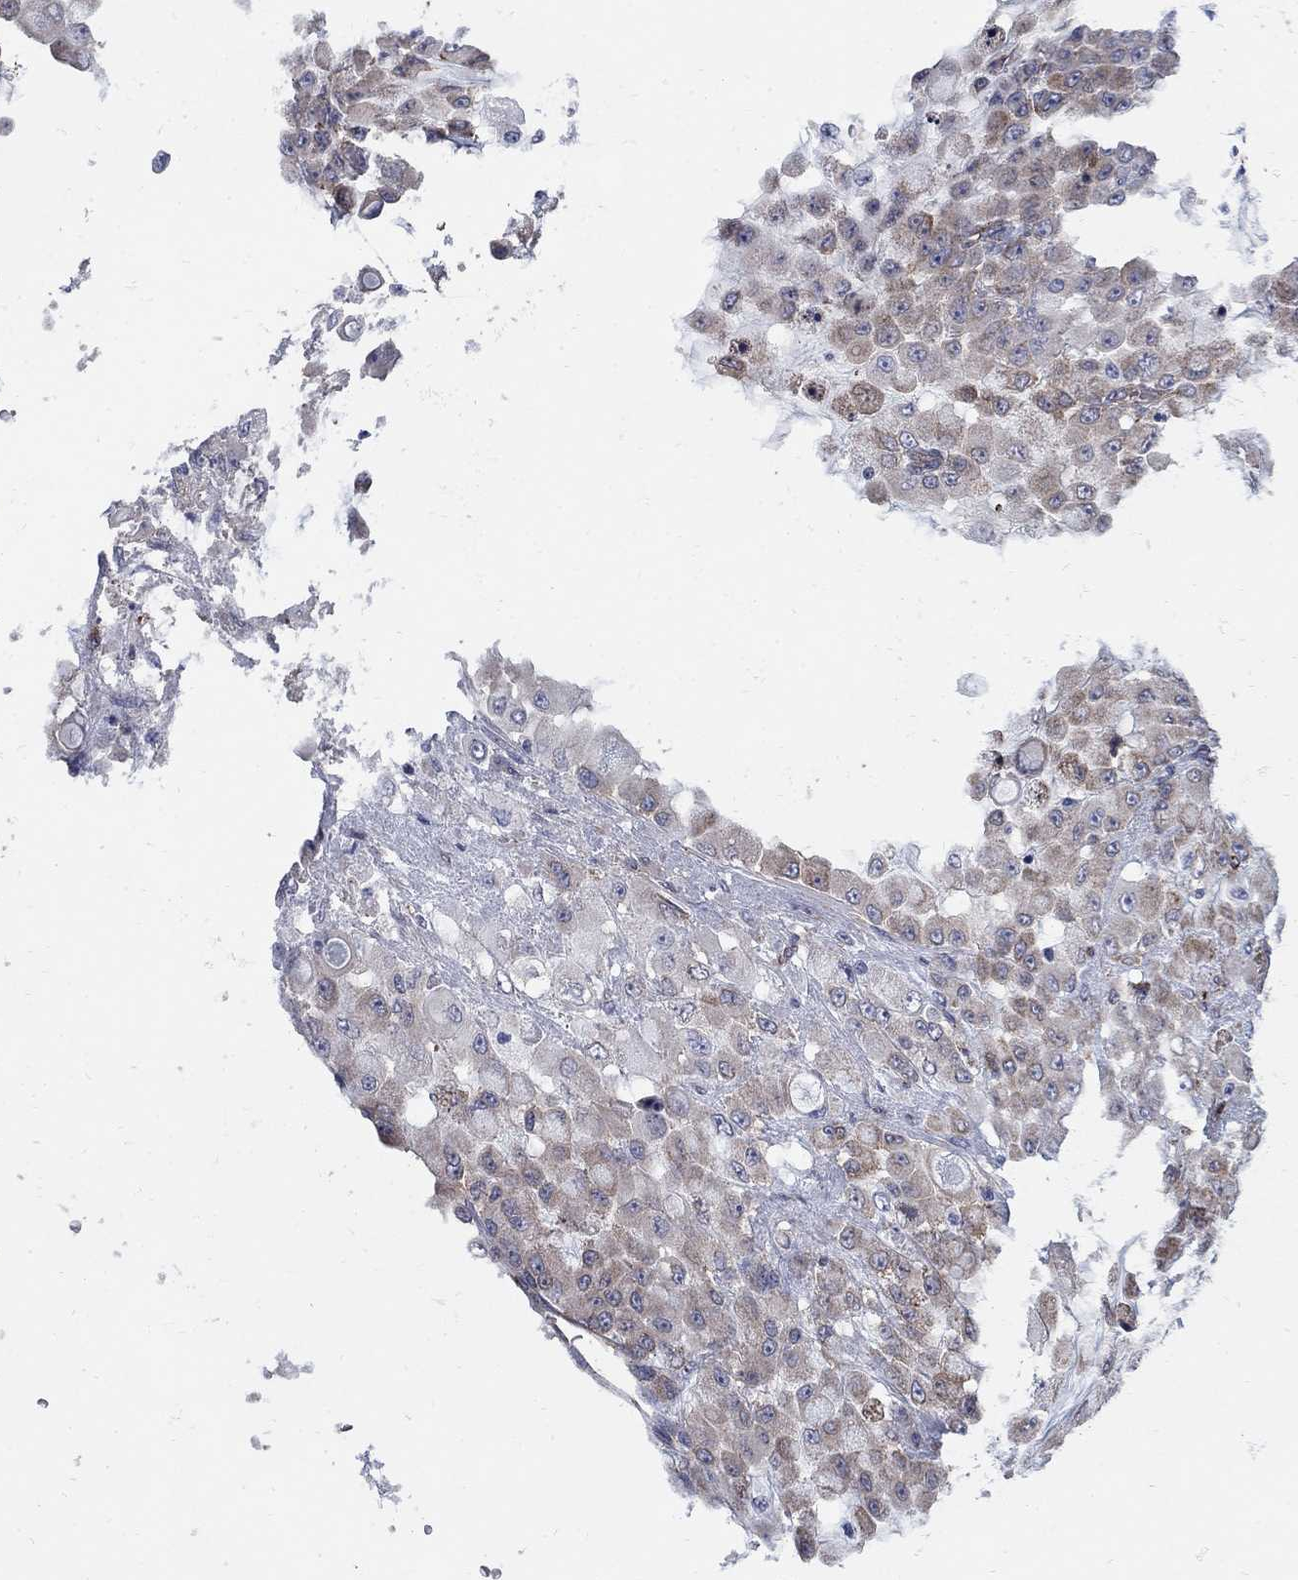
{"staining": {"intensity": "weak", "quantity": "<25%", "location": "cytoplasmic/membranous"}, "tissue": "stomach cancer", "cell_type": "Tumor cells", "image_type": "cancer", "snomed": [{"axis": "morphology", "description": "Adenocarcinoma, NOS"}, {"axis": "topography", "description": "Stomach"}], "caption": "Photomicrograph shows no protein expression in tumor cells of stomach cancer (adenocarcinoma) tissue.", "gene": "SEPTIN8", "patient": {"sex": "female", "age": 76}}